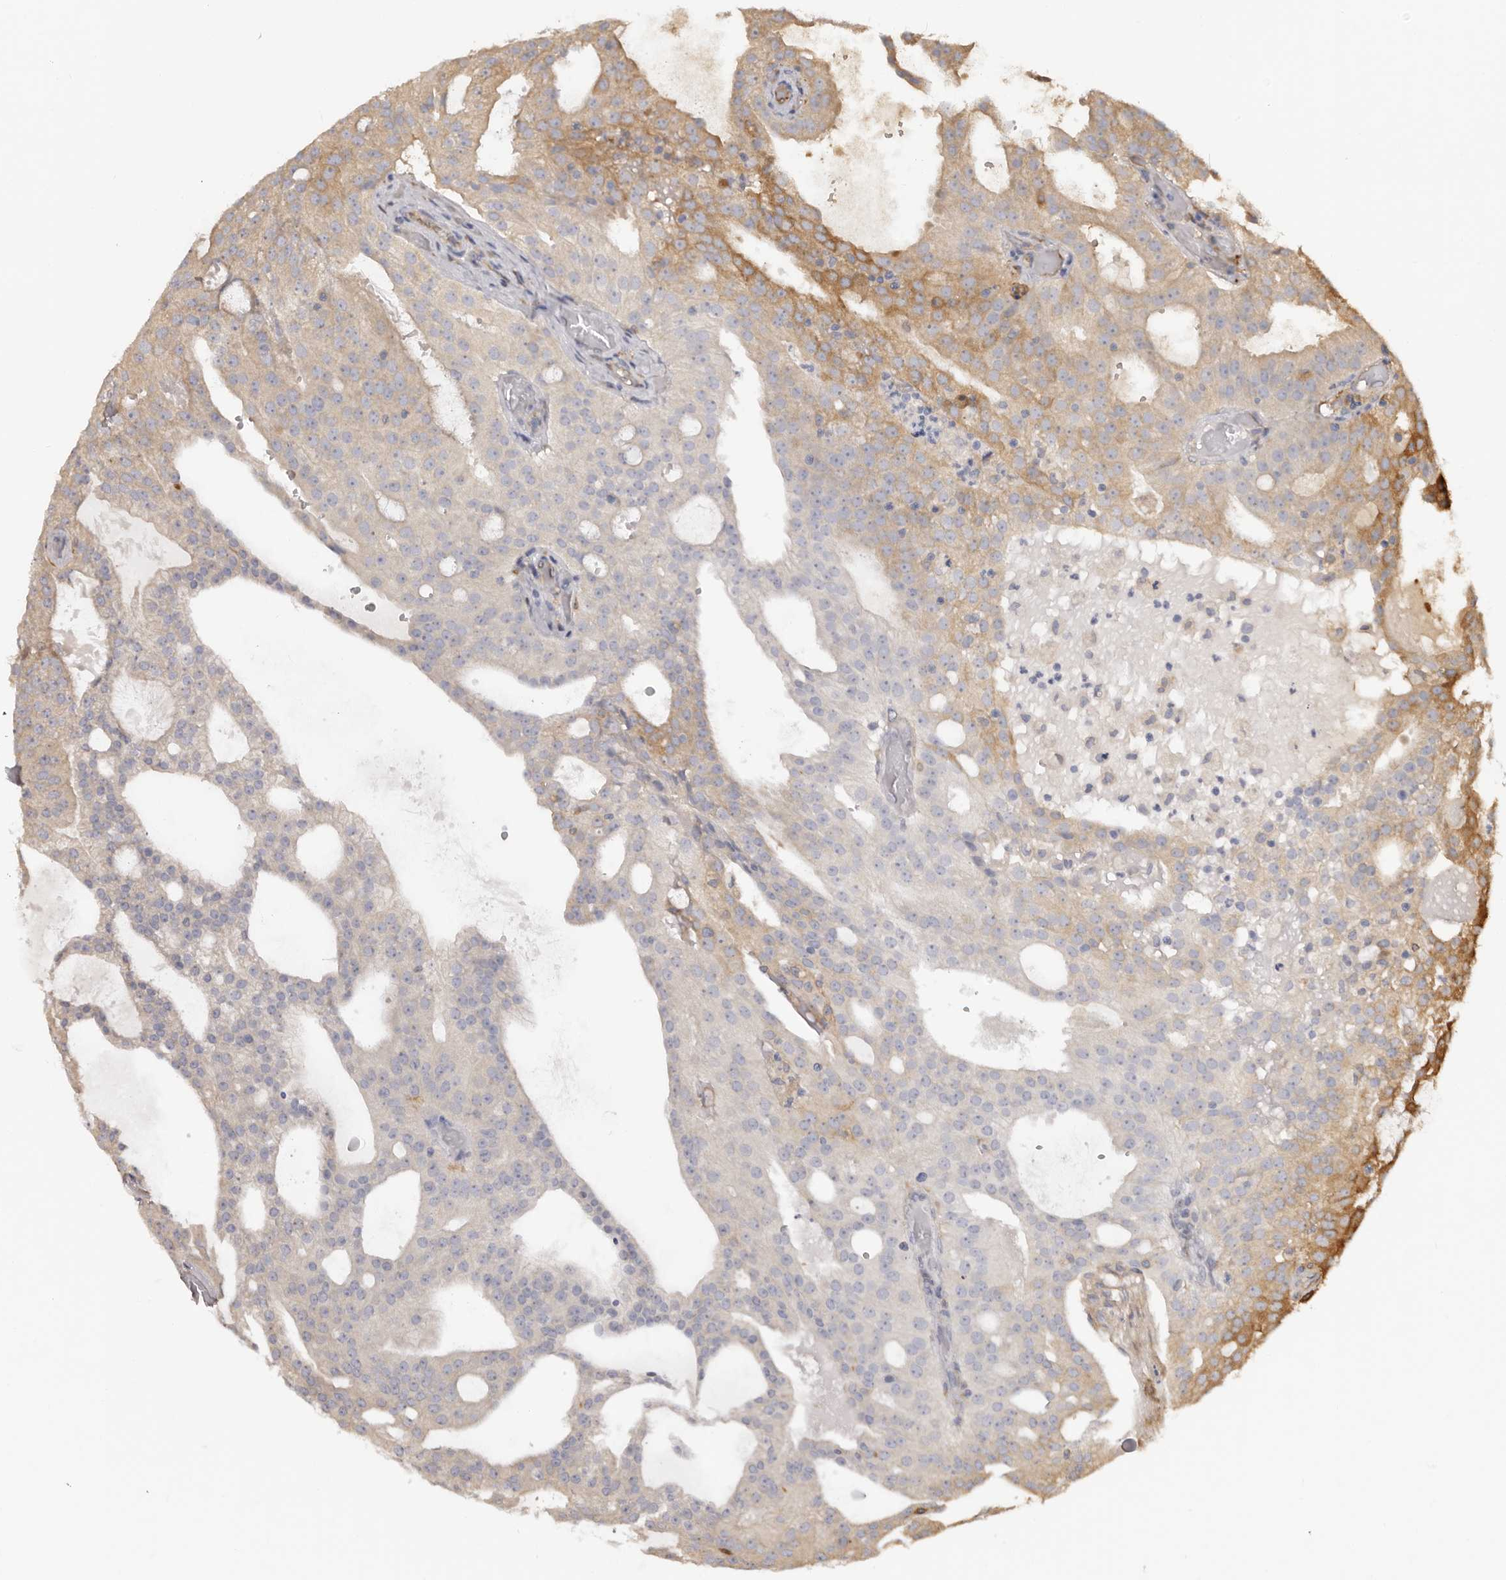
{"staining": {"intensity": "moderate", "quantity": "<25%", "location": "cytoplasmic/membranous"}, "tissue": "prostate cancer", "cell_type": "Tumor cells", "image_type": "cancer", "snomed": [{"axis": "morphology", "description": "Adenocarcinoma, Medium grade"}, {"axis": "topography", "description": "Prostate"}], "caption": "Moderate cytoplasmic/membranous protein positivity is appreciated in about <25% of tumor cells in prostate cancer.", "gene": "LAP3", "patient": {"sex": "male", "age": 88}}